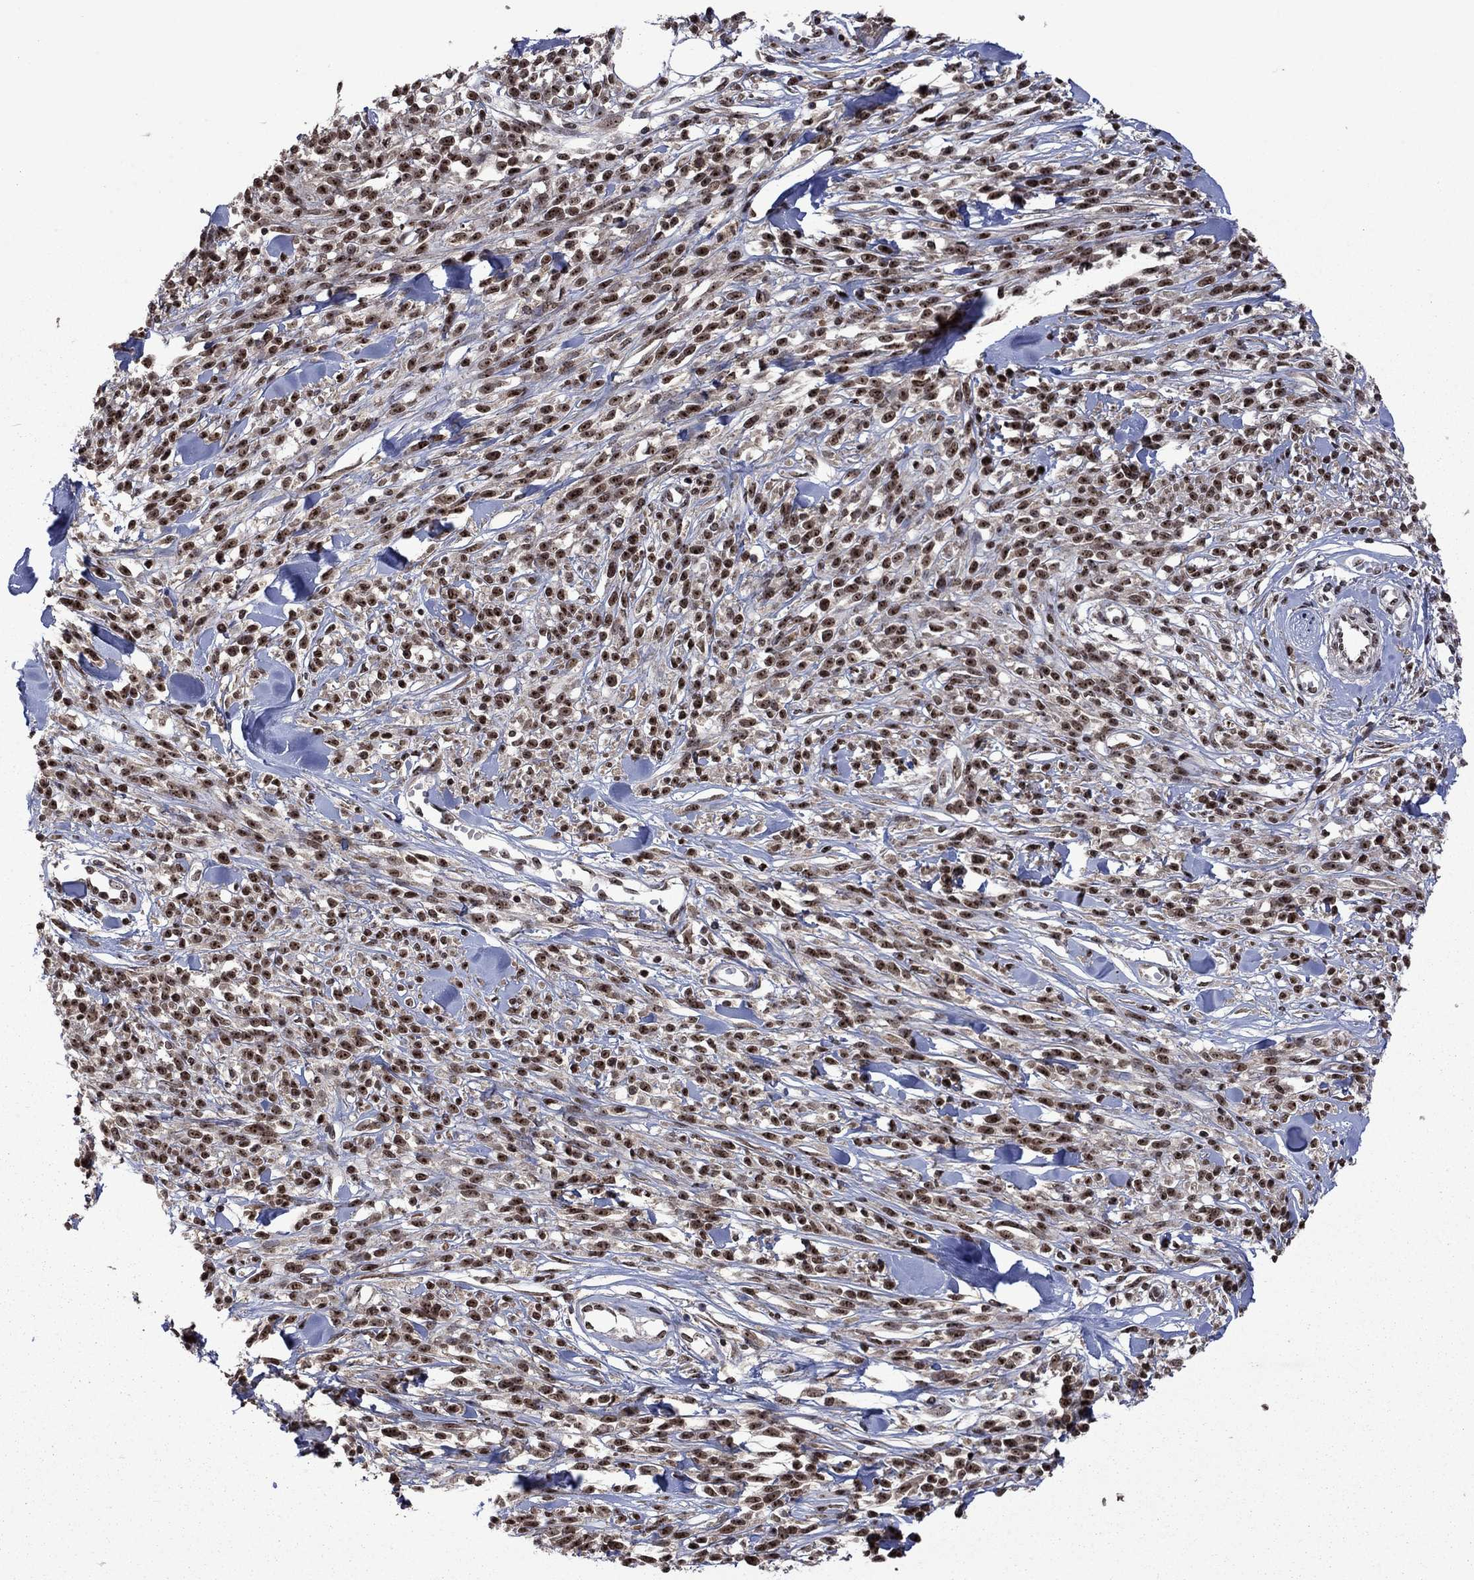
{"staining": {"intensity": "moderate", "quantity": ">75%", "location": "nuclear"}, "tissue": "melanoma", "cell_type": "Tumor cells", "image_type": "cancer", "snomed": [{"axis": "morphology", "description": "Malignant melanoma, NOS"}, {"axis": "topography", "description": "Skin"}, {"axis": "topography", "description": "Skin of trunk"}], "caption": "Immunohistochemistry (IHC) of melanoma displays medium levels of moderate nuclear positivity in about >75% of tumor cells.", "gene": "FBL", "patient": {"sex": "male", "age": 74}}